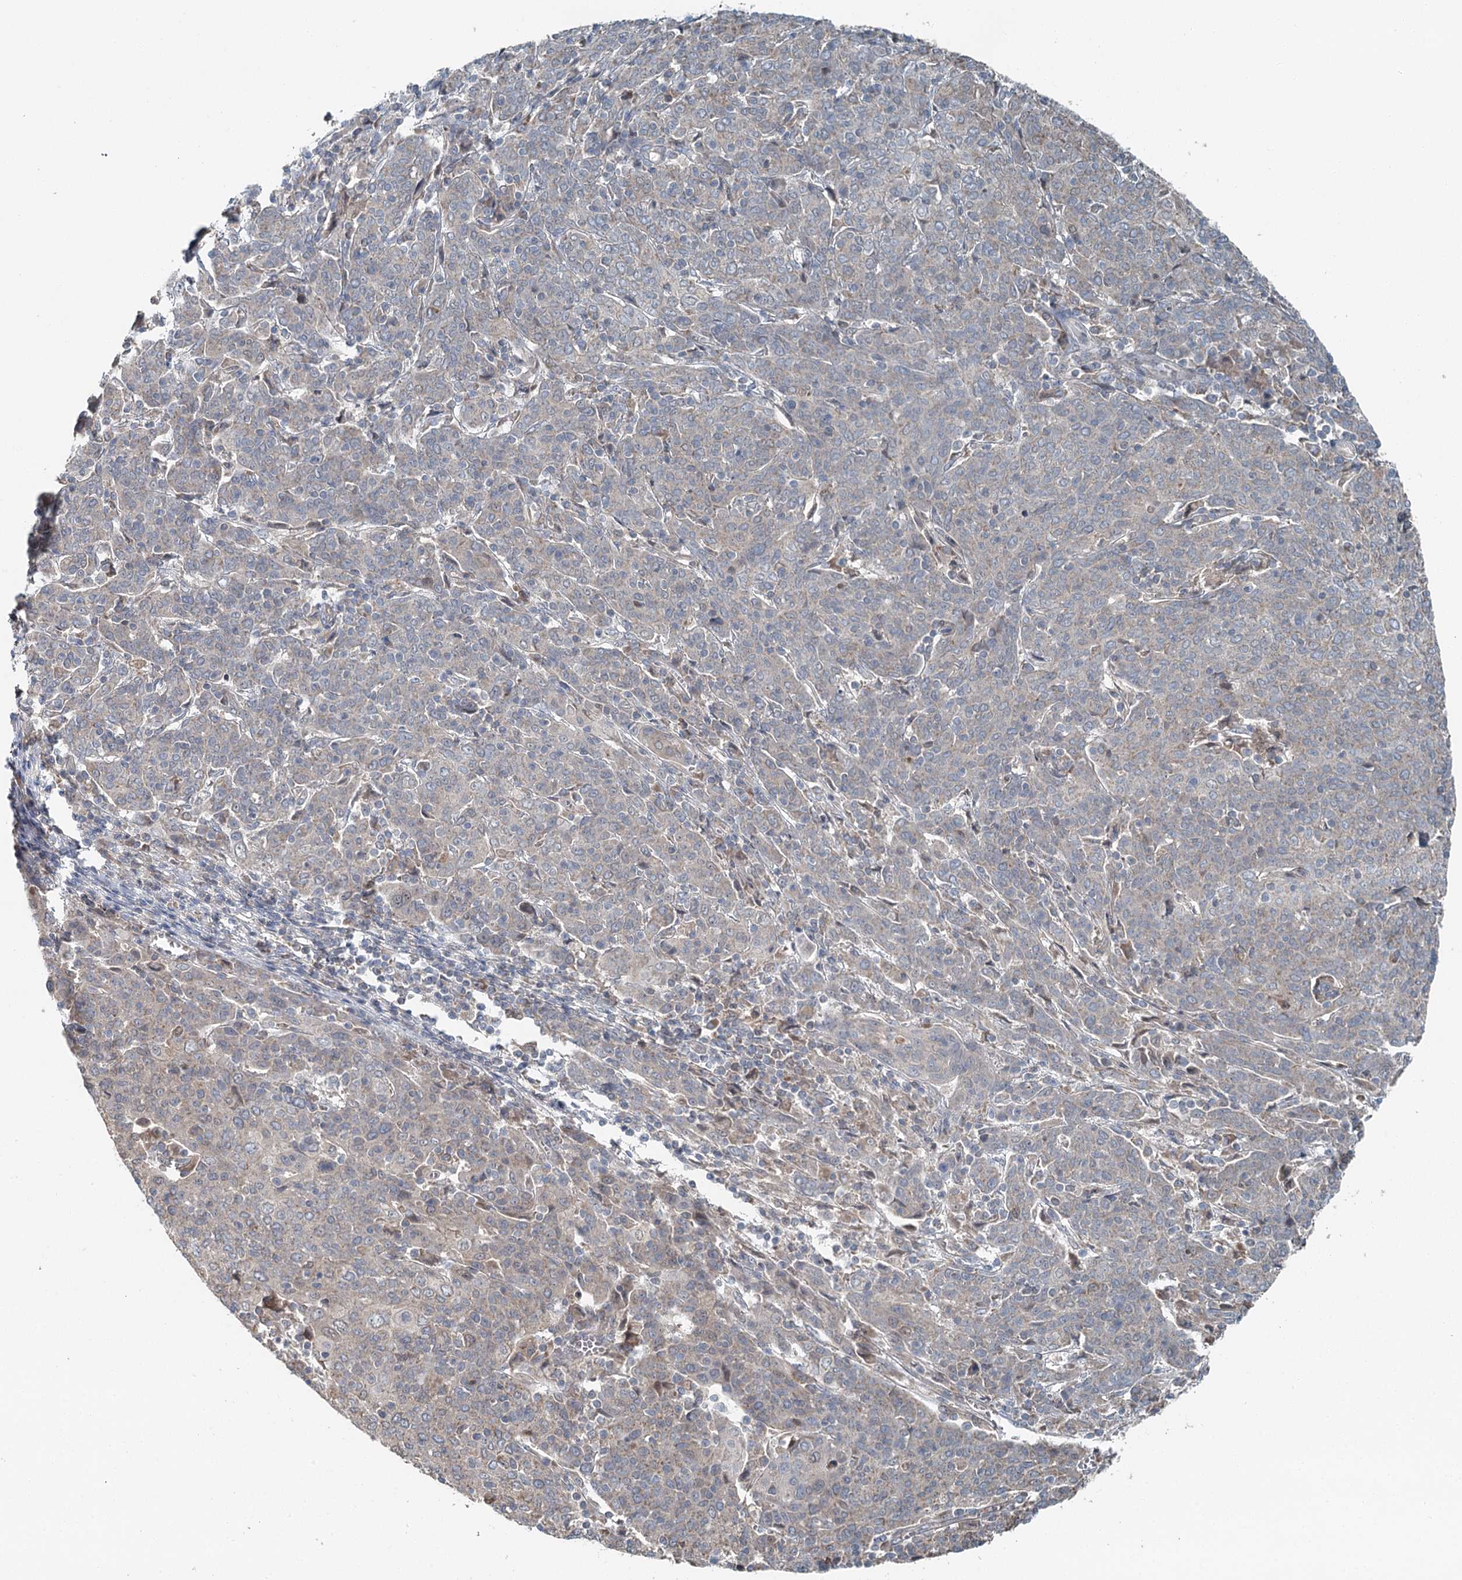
{"staining": {"intensity": "weak", "quantity": "<25%", "location": "cytoplasmic/membranous"}, "tissue": "cervical cancer", "cell_type": "Tumor cells", "image_type": "cancer", "snomed": [{"axis": "morphology", "description": "Squamous cell carcinoma, NOS"}, {"axis": "topography", "description": "Cervix"}], "caption": "An IHC image of cervical squamous cell carcinoma is shown. There is no staining in tumor cells of cervical squamous cell carcinoma.", "gene": "CHCHD5", "patient": {"sex": "female", "age": 67}}